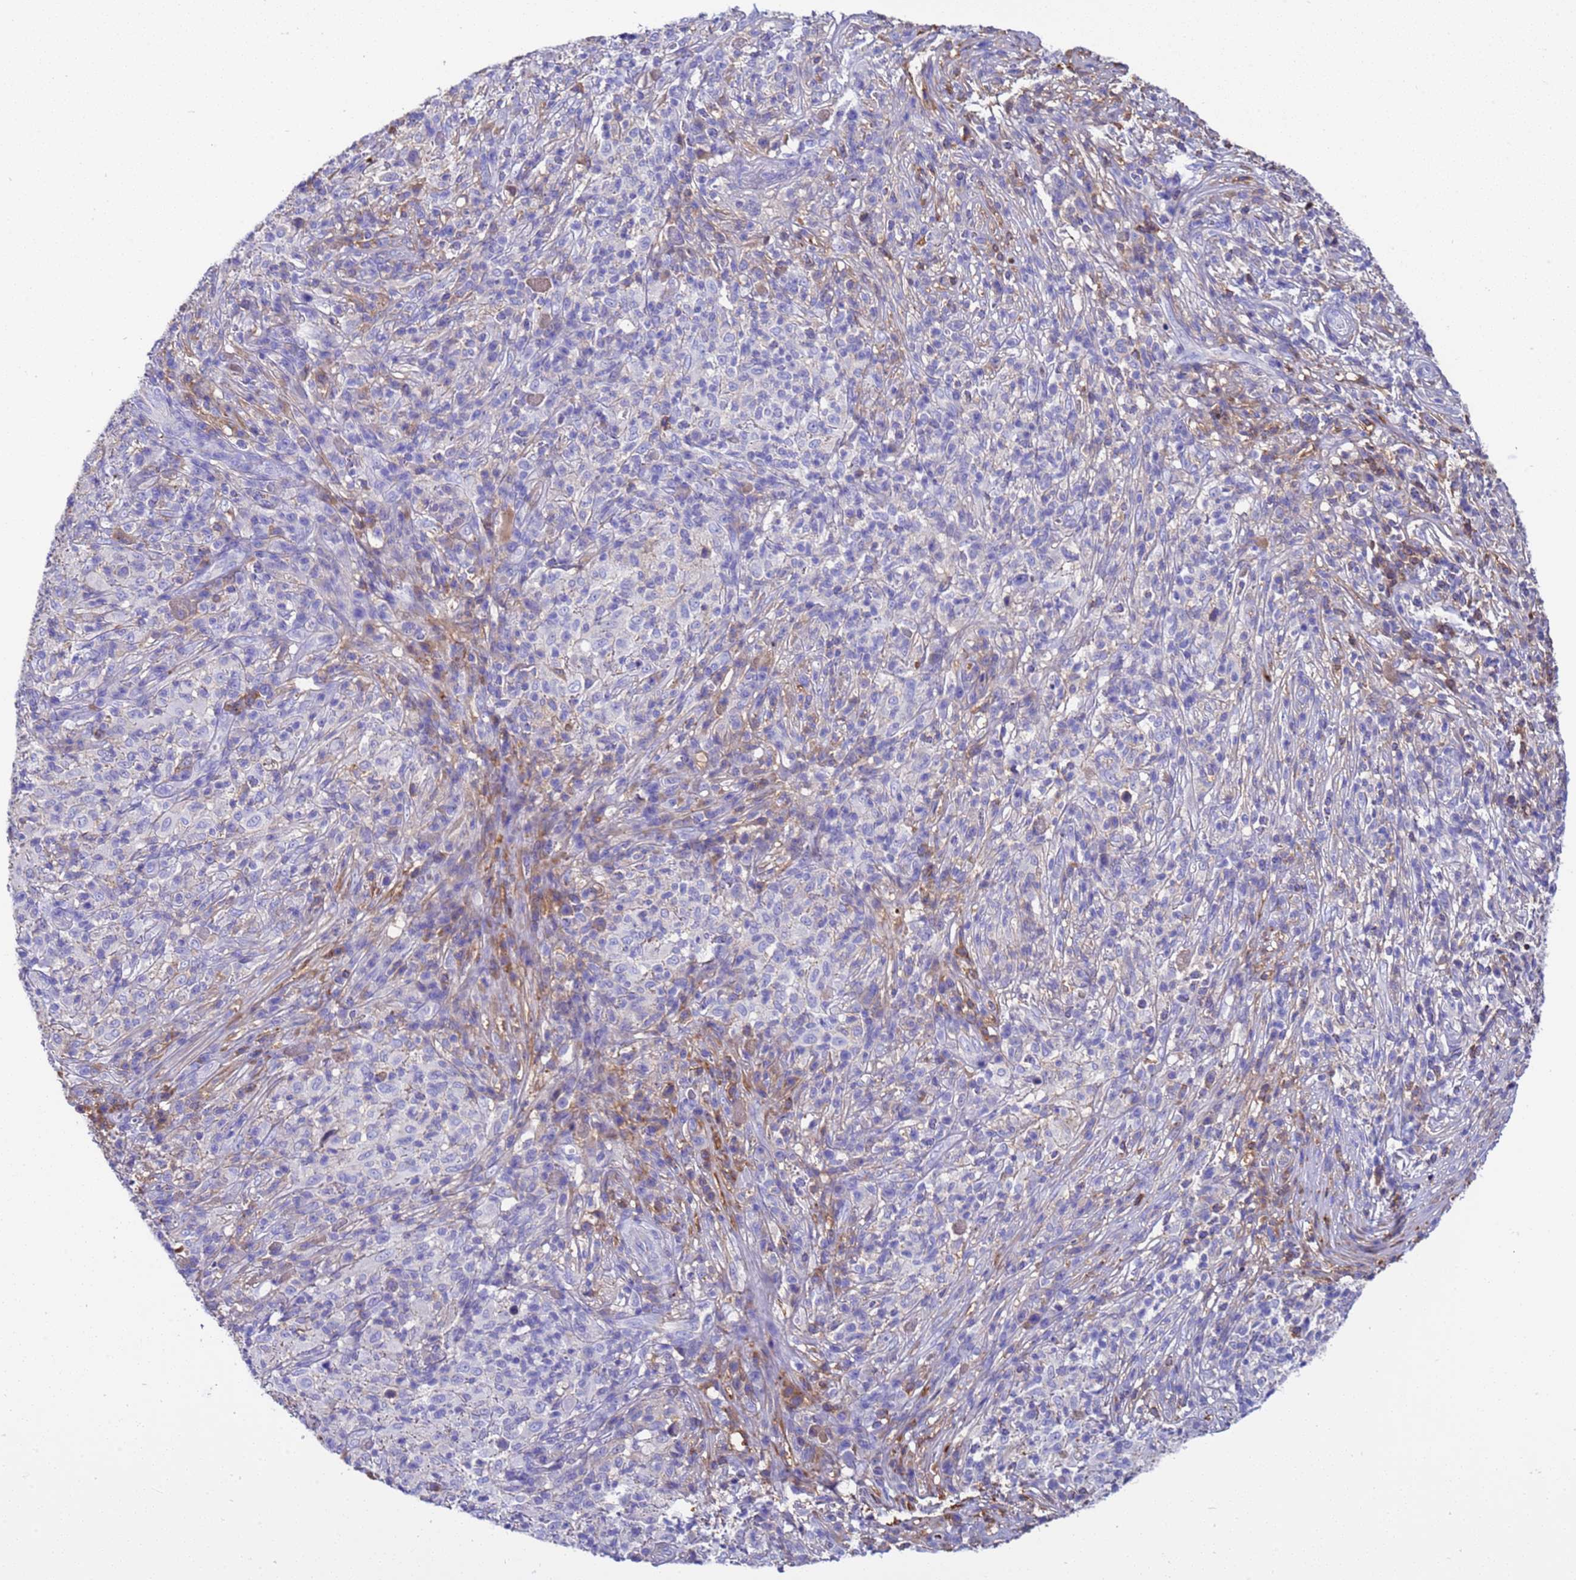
{"staining": {"intensity": "negative", "quantity": "none", "location": "none"}, "tissue": "melanoma", "cell_type": "Tumor cells", "image_type": "cancer", "snomed": [{"axis": "morphology", "description": "Malignant melanoma, NOS"}, {"axis": "topography", "description": "Skin"}], "caption": "Immunohistochemical staining of melanoma reveals no significant expression in tumor cells. Nuclei are stained in blue.", "gene": "H1-7", "patient": {"sex": "male", "age": 66}}